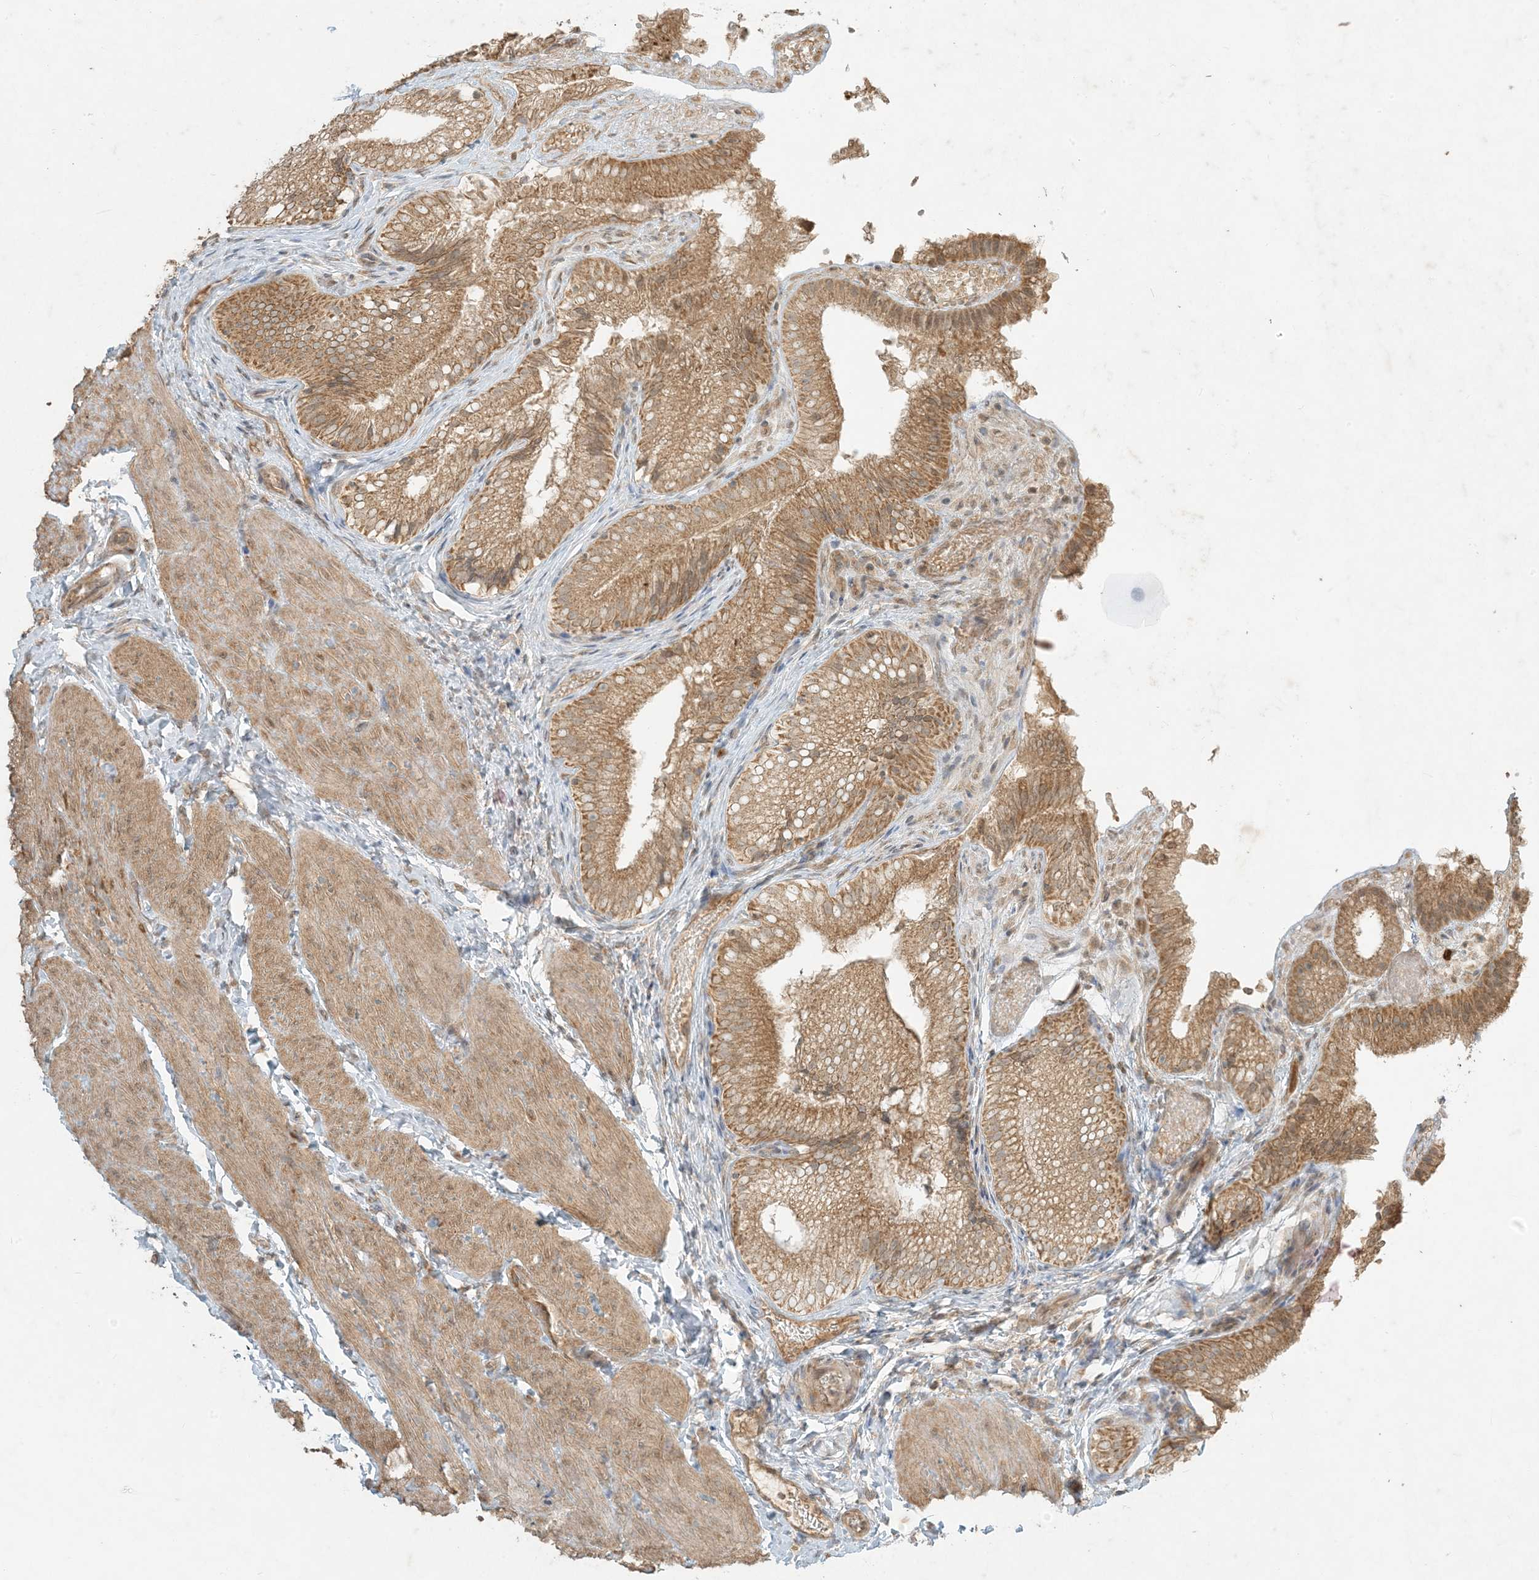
{"staining": {"intensity": "strong", "quantity": ">75%", "location": "cytoplasmic/membranous"}, "tissue": "gallbladder", "cell_type": "Glandular cells", "image_type": "normal", "snomed": [{"axis": "morphology", "description": "Normal tissue, NOS"}, {"axis": "topography", "description": "Gallbladder"}], "caption": "Protein analysis of benign gallbladder exhibits strong cytoplasmic/membranous expression in approximately >75% of glandular cells.", "gene": "MCOLN1", "patient": {"sex": "female", "age": 30}}